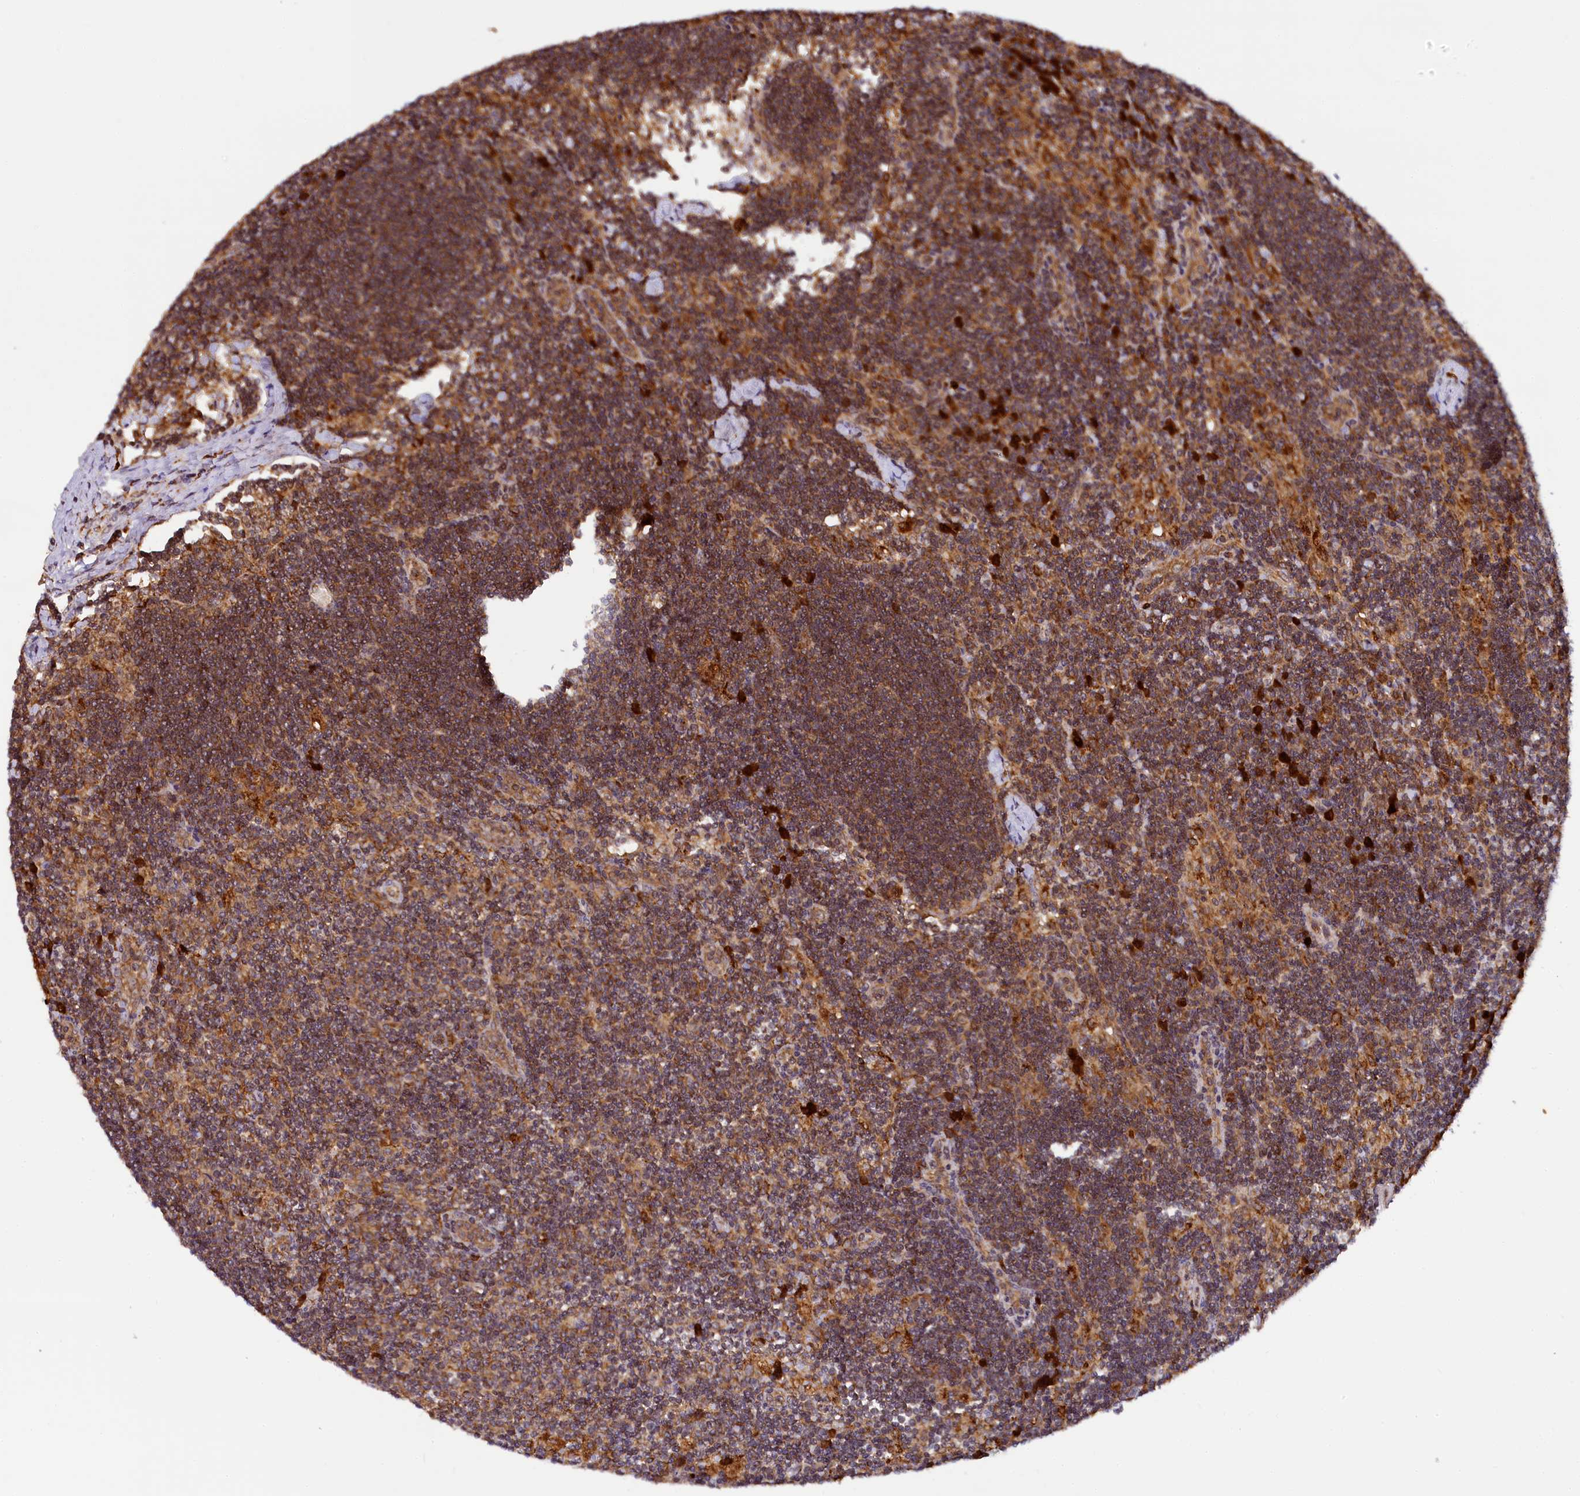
{"staining": {"intensity": "moderate", "quantity": ">75%", "location": "cytoplasmic/membranous"}, "tissue": "lymph node", "cell_type": "Germinal center cells", "image_type": "normal", "snomed": [{"axis": "morphology", "description": "Normal tissue, NOS"}, {"axis": "topography", "description": "Lymph node"}], "caption": "DAB immunohistochemical staining of benign human lymph node exhibits moderate cytoplasmic/membranous protein staining in about >75% of germinal center cells. The protein of interest is shown in brown color, while the nuclei are stained blue.", "gene": "UFM1", "patient": {"sex": "male", "age": 24}}